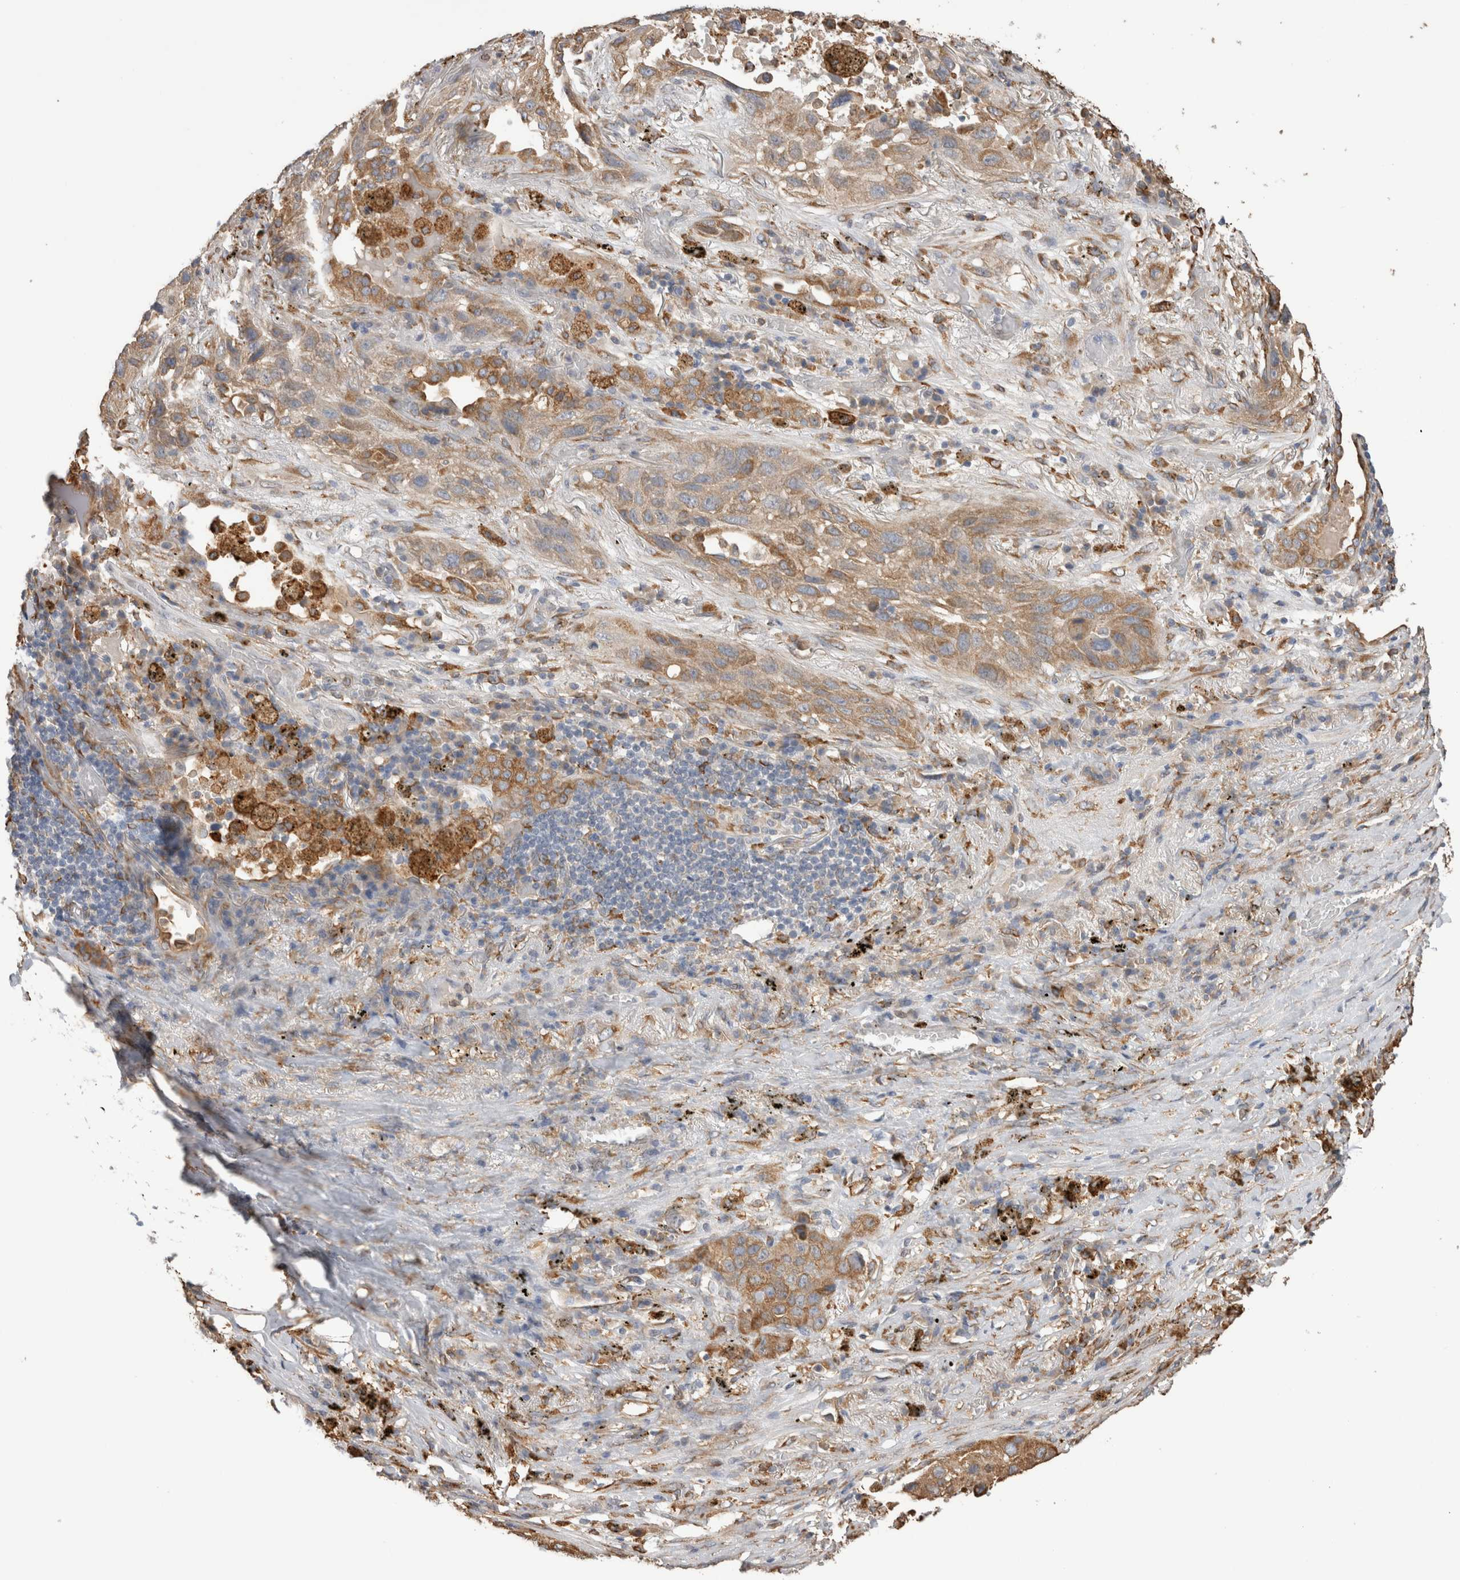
{"staining": {"intensity": "moderate", "quantity": ">75%", "location": "cytoplasmic/membranous"}, "tissue": "lung cancer", "cell_type": "Tumor cells", "image_type": "cancer", "snomed": [{"axis": "morphology", "description": "Squamous cell carcinoma, NOS"}, {"axis": "topography", "description": "Lung"}], "caption": "Immunohistochemistry (IHC) micrograph of lung cancer stained for a protein (brown), which shows medium levels of moderate cytoplasmic/membranous staining in about >75% of tumor cells.", "gene": "LRPAP1", "patient": {"sex": "male", "age": 57}}